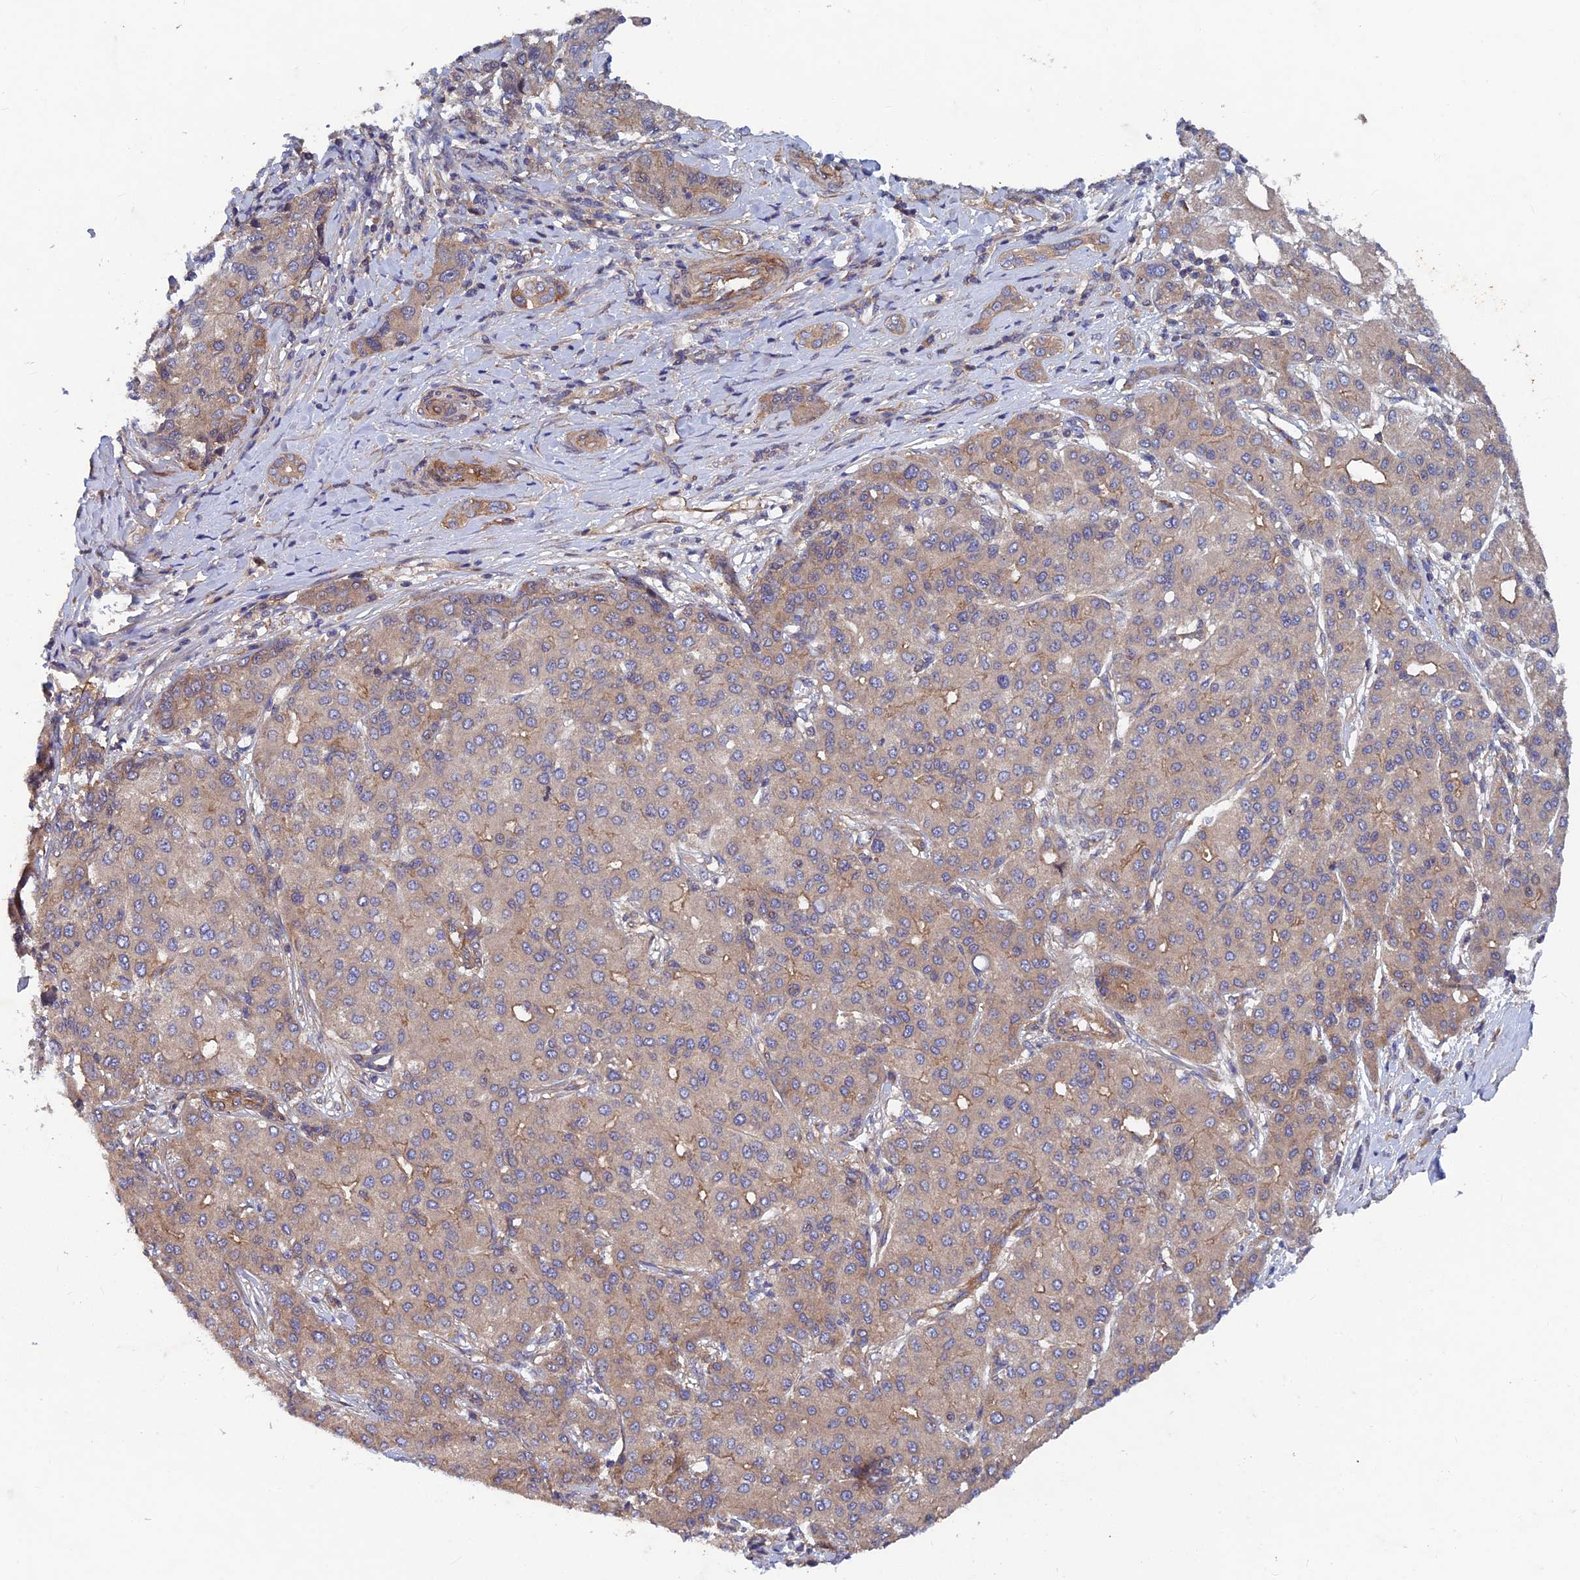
{"staining": {"intensity": "moderate", "quantity": "<25%", "location": "cytoplasmic/membranous"}, "tissue": "liver cancer", "cell_type": "Tumor cells", "image_type": "cancer", "snomed": [{"axis": "morphology", "description": "Carcinoma, Hepatocellular, NOS"}, {"axis": "topography", "description": "Liver"}], "caption": "Immunohistochemical staining of human liver cancer (hepatocellular carcinoma) shows low levels of moderate cytoplasmic/membranous protein expression in approximately <25% of tumor cells.", "gene": "NCAPG", "patient": {"sex": "male", "age": 65}}